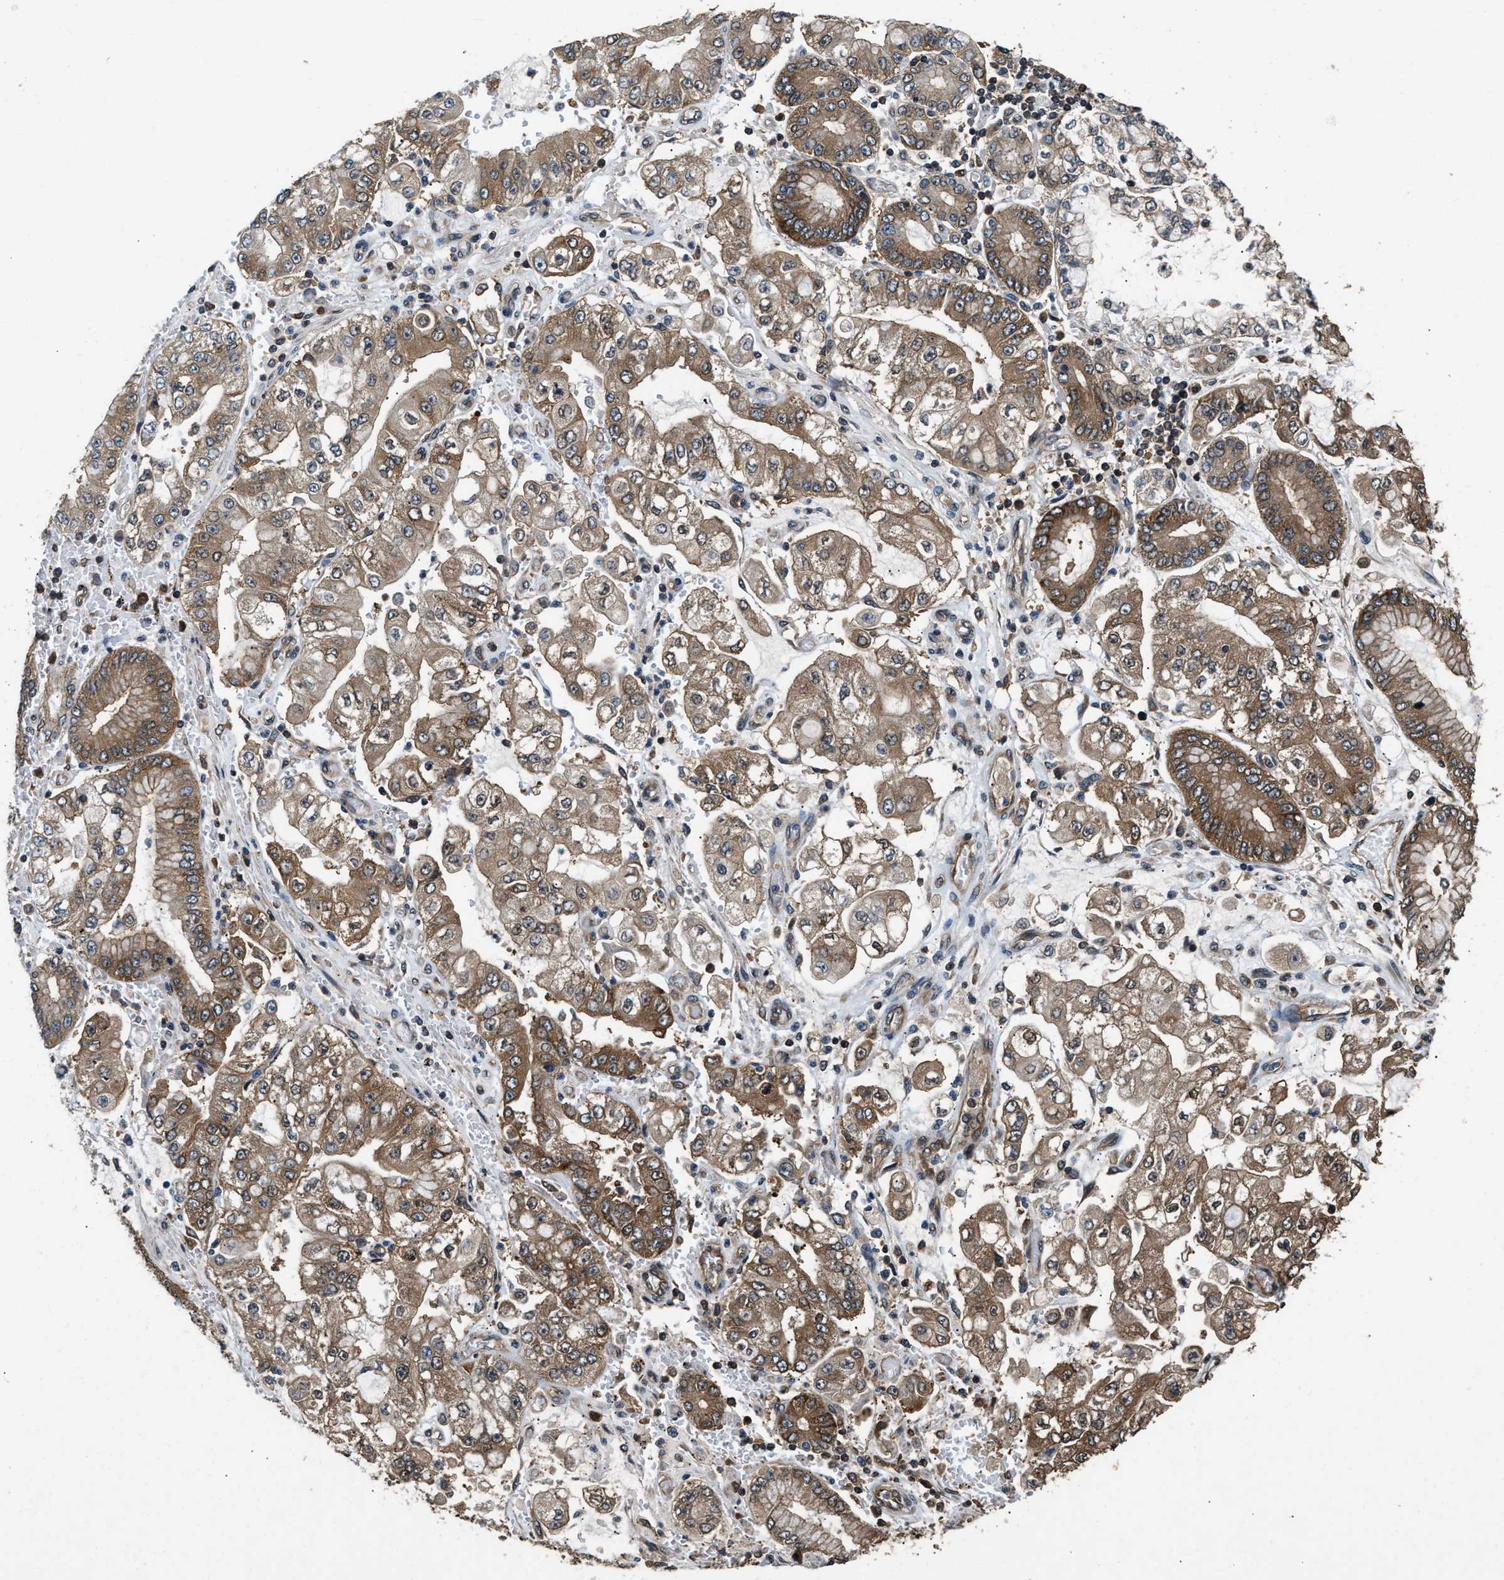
{"staining": {"intensity": "moderate", "quantity": ">75%", "location": "cytoplasmic/membranous"}, "tissue": "stomach cancer", "cell_type": "Tumor cells", "image_type": "cancer", "snomed": [{"axis": "morphology", "description": "Adenocarcinoma, NOS"}, {"axis": "topography", "description": "Stomach"}], "caption": "Stomach cancer stained for a protein (brown) demonstrates moderate cytoplasmic/membranous positive staining in about >75% of tumor cells.", "gene": "DNAJC2", "patient": {"sex": "male", "age": 76}}